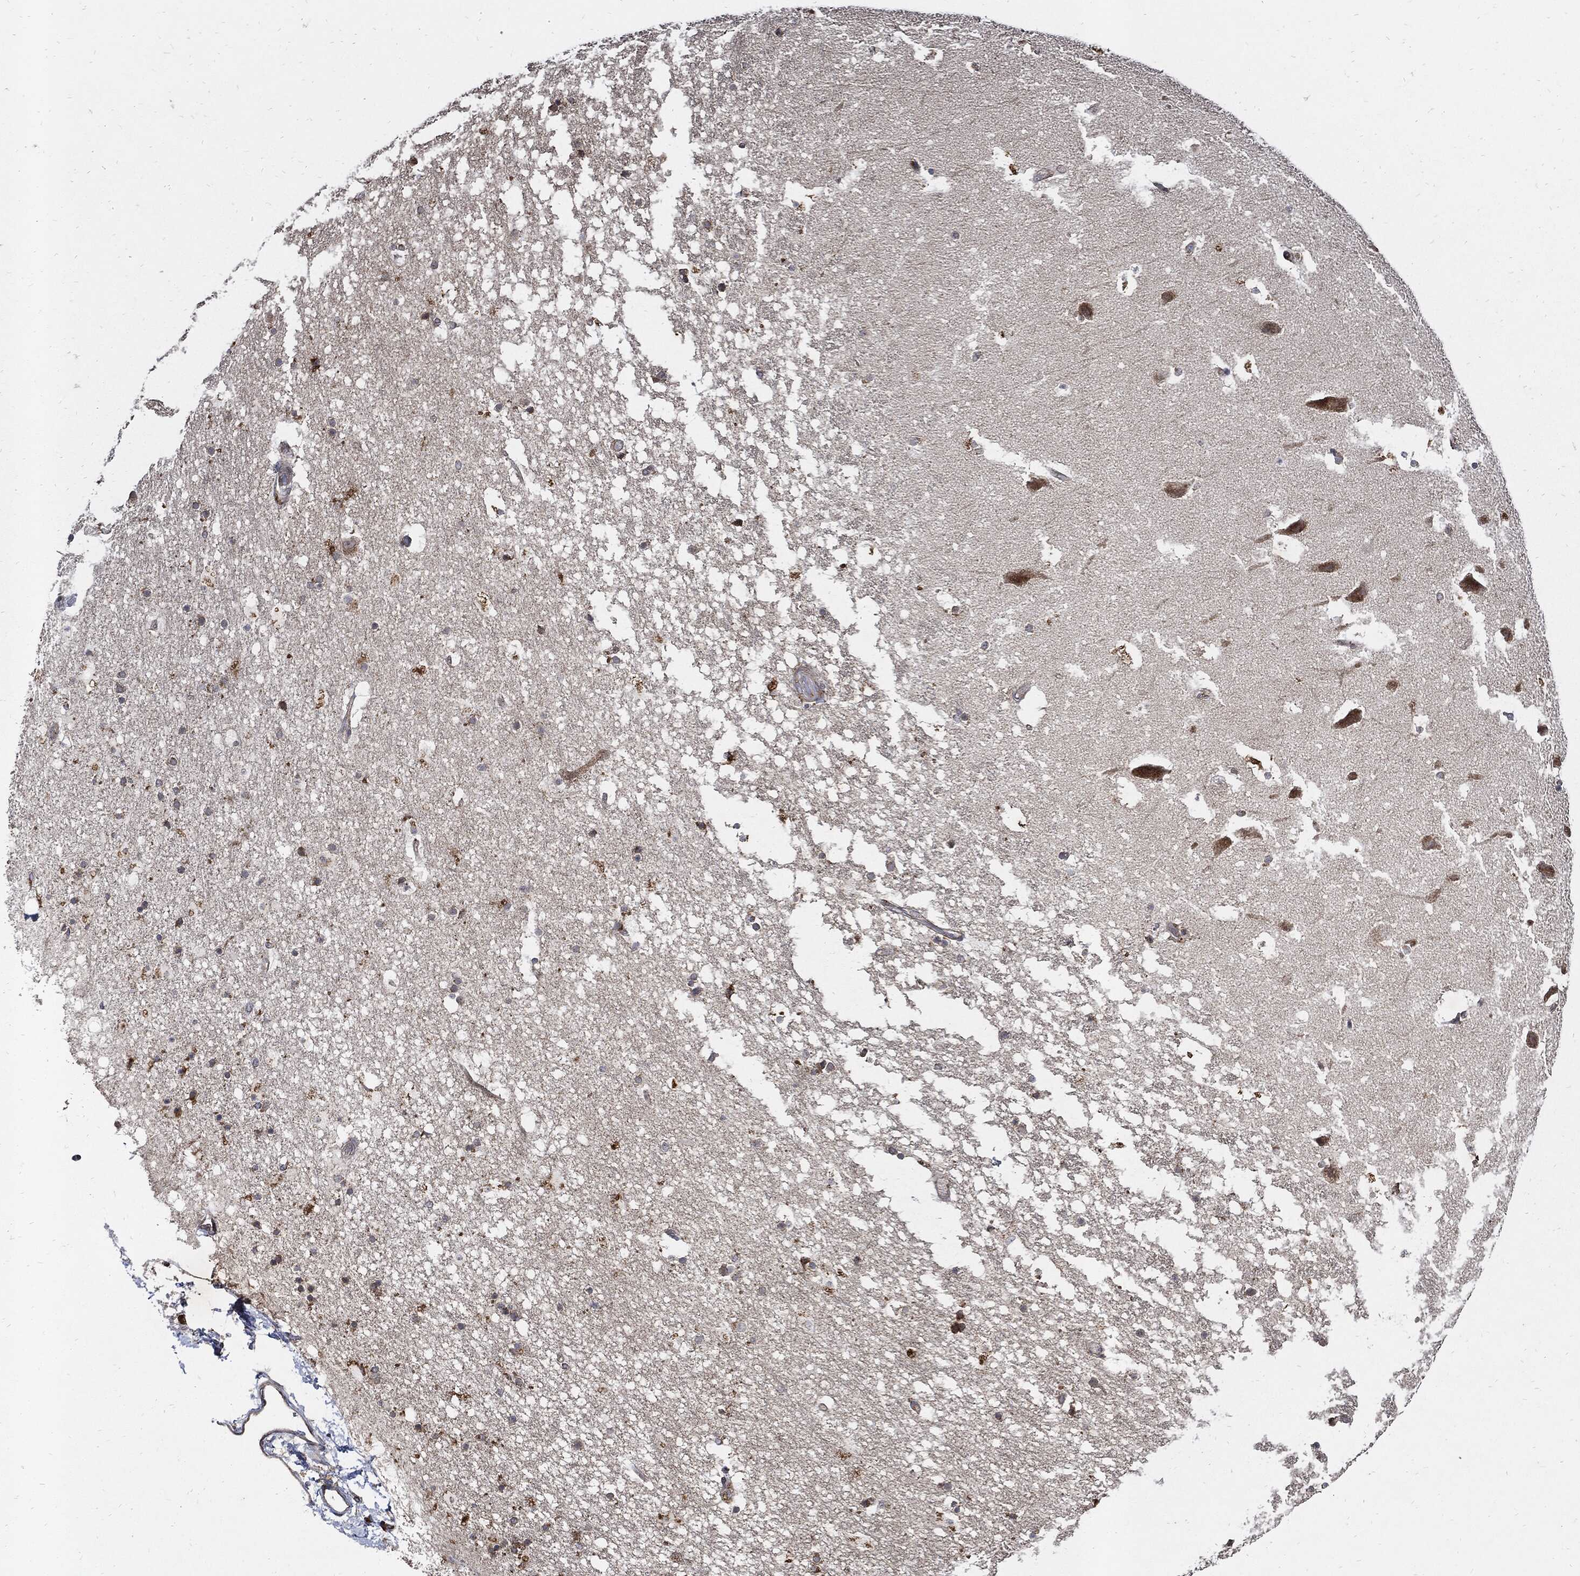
{"staining": {"intensity": "negative", "quantity": "none", "location": "none"}, "tissue": "hippocampus", "cell_type": "Glial cells", "image_type": "normal", "snomed": [{"axis": "morphology", "description": "Normal tissue, NOS"}, {"axis": "topography", "description": "Hippocampus"}], "caption": "Photomicrograph shows no significant protein positivity in glial cells of unremarkable hippocampus.", "gene": "SLC31A2", "patient": {"sex": "male", "age": 51}}